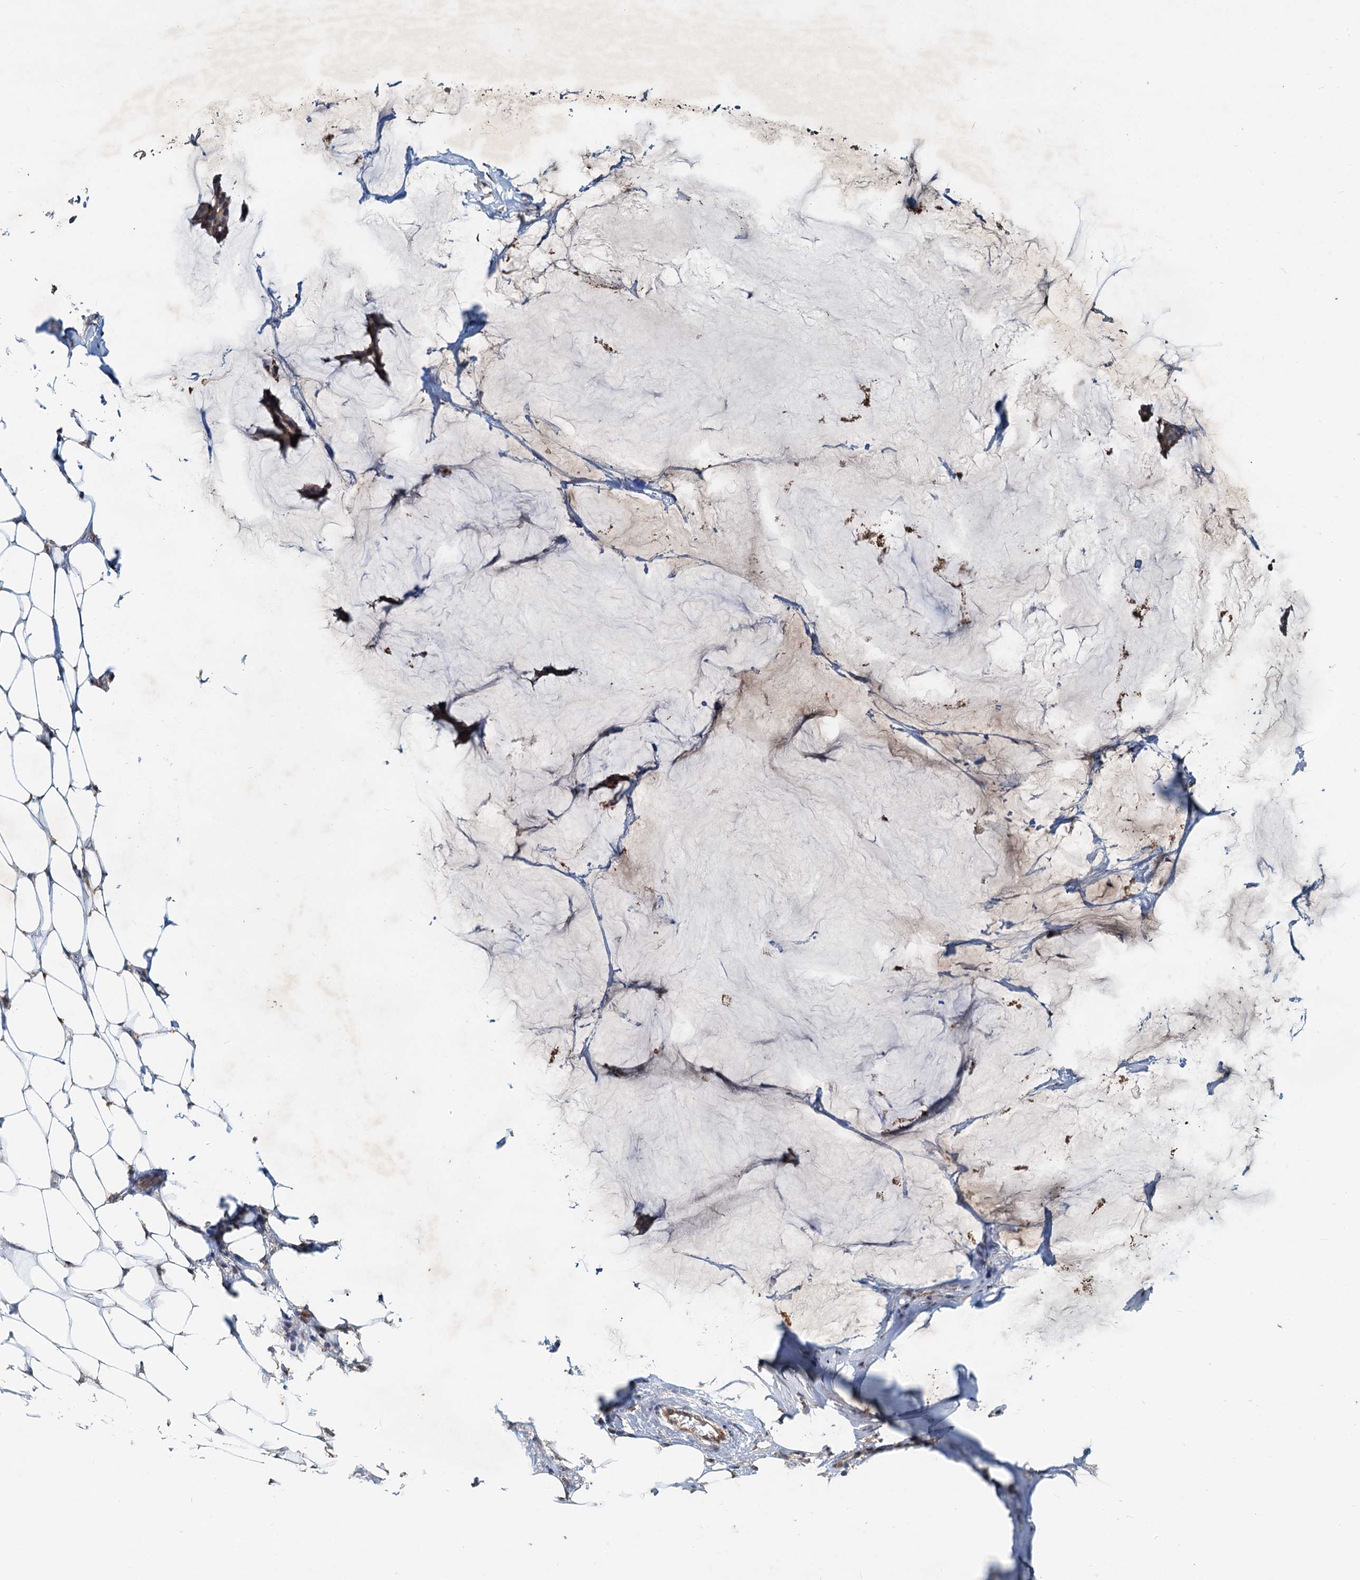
{"staining": {"intensity": "weak", "quantity": "<25%", "location": "cytoplasmic/membranous"}, "tissue": "breast cancer", "cell_type": "Tumor cells", "image_type": "cancer", "snomed": [{"axis": "morphology", "description": "Duct carcinoma"}, {"axis": "topography", "description": "Breast"}], "caption": "This is an IHC image of human invasive ductal carcinoma (breast). There is no expression in tumor cells.", "gene": "RGS7BP", "patient": {"sex": "female", "age": 93}}